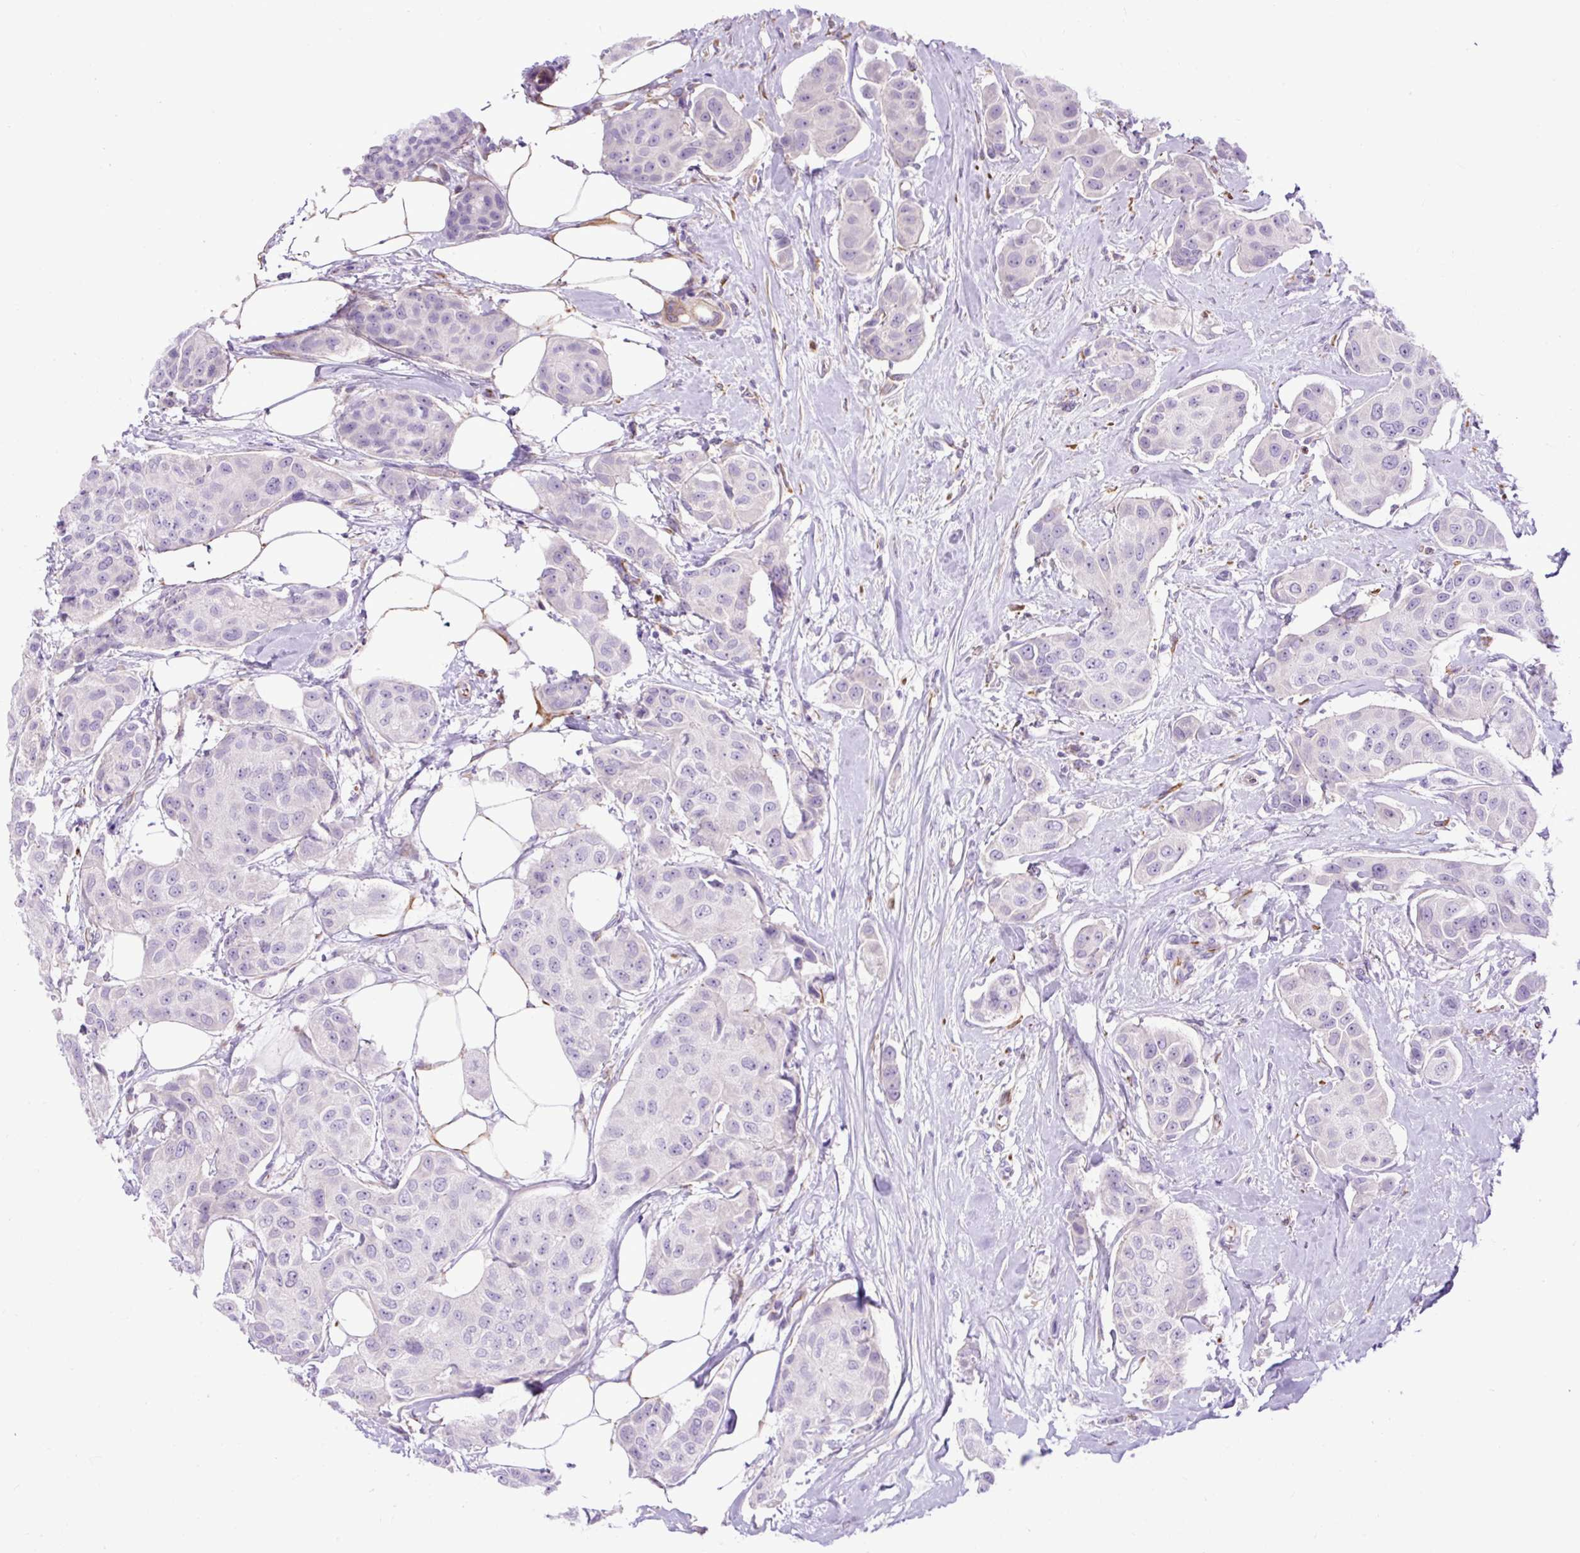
{"staining": {"intensity": "negative", "quantity": "none", "location": "none"}, "tissue": "breast cancer", "cell_type": "Tumor cells", "image_type": "cancer", "snomed": [{"axis": "morphology", "description": "Duct carcinoma"}, {"axis": "topography", "description": "Breast"}, {"axis": "topography", "description": "Lymph node"}], "caption": "DAB immunohistochemical staining of breast cancer reveals no significant positivity in tumor cells.", "gene": "SPTBN5", "patient": {"sex": "female", "age": 80}}